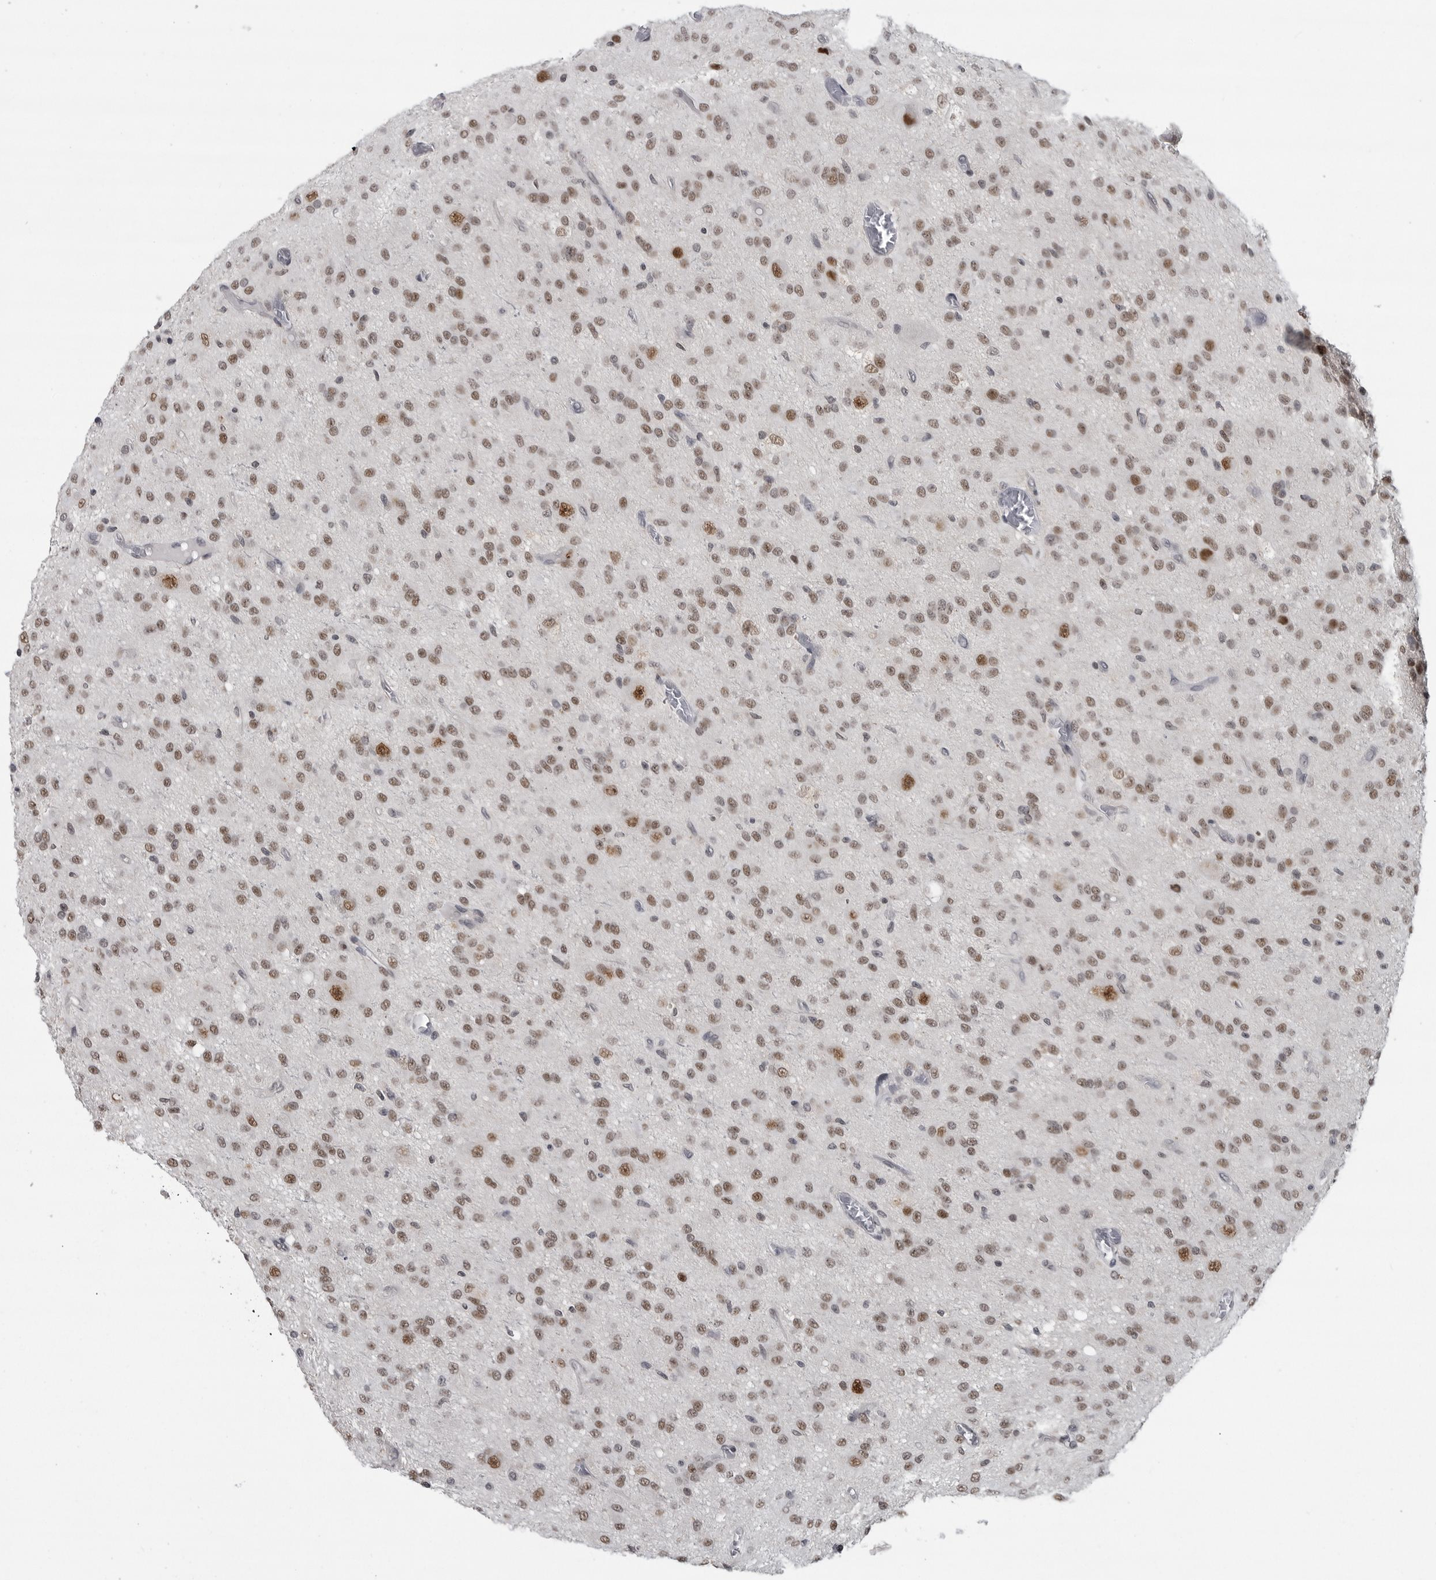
{"staining": {"intensity": "moderate", "quantity": ">75%", "location": "nuclear"}, "tissue": "glioma", "cell_type": "Tumor cells", "image_type": "cancer", "snomed": [{"axis": "morphology", "description": "Glioma, malignant, High grade"}, {"axis": "topography", "description": "Brain"}], "caption": "Protein analysis of glioma tissue demonstrates moderate nuclear expression in about >75% of tumor cells.", "gene": "C8orf58", "patient": {"sex": "female", "age": 59}}